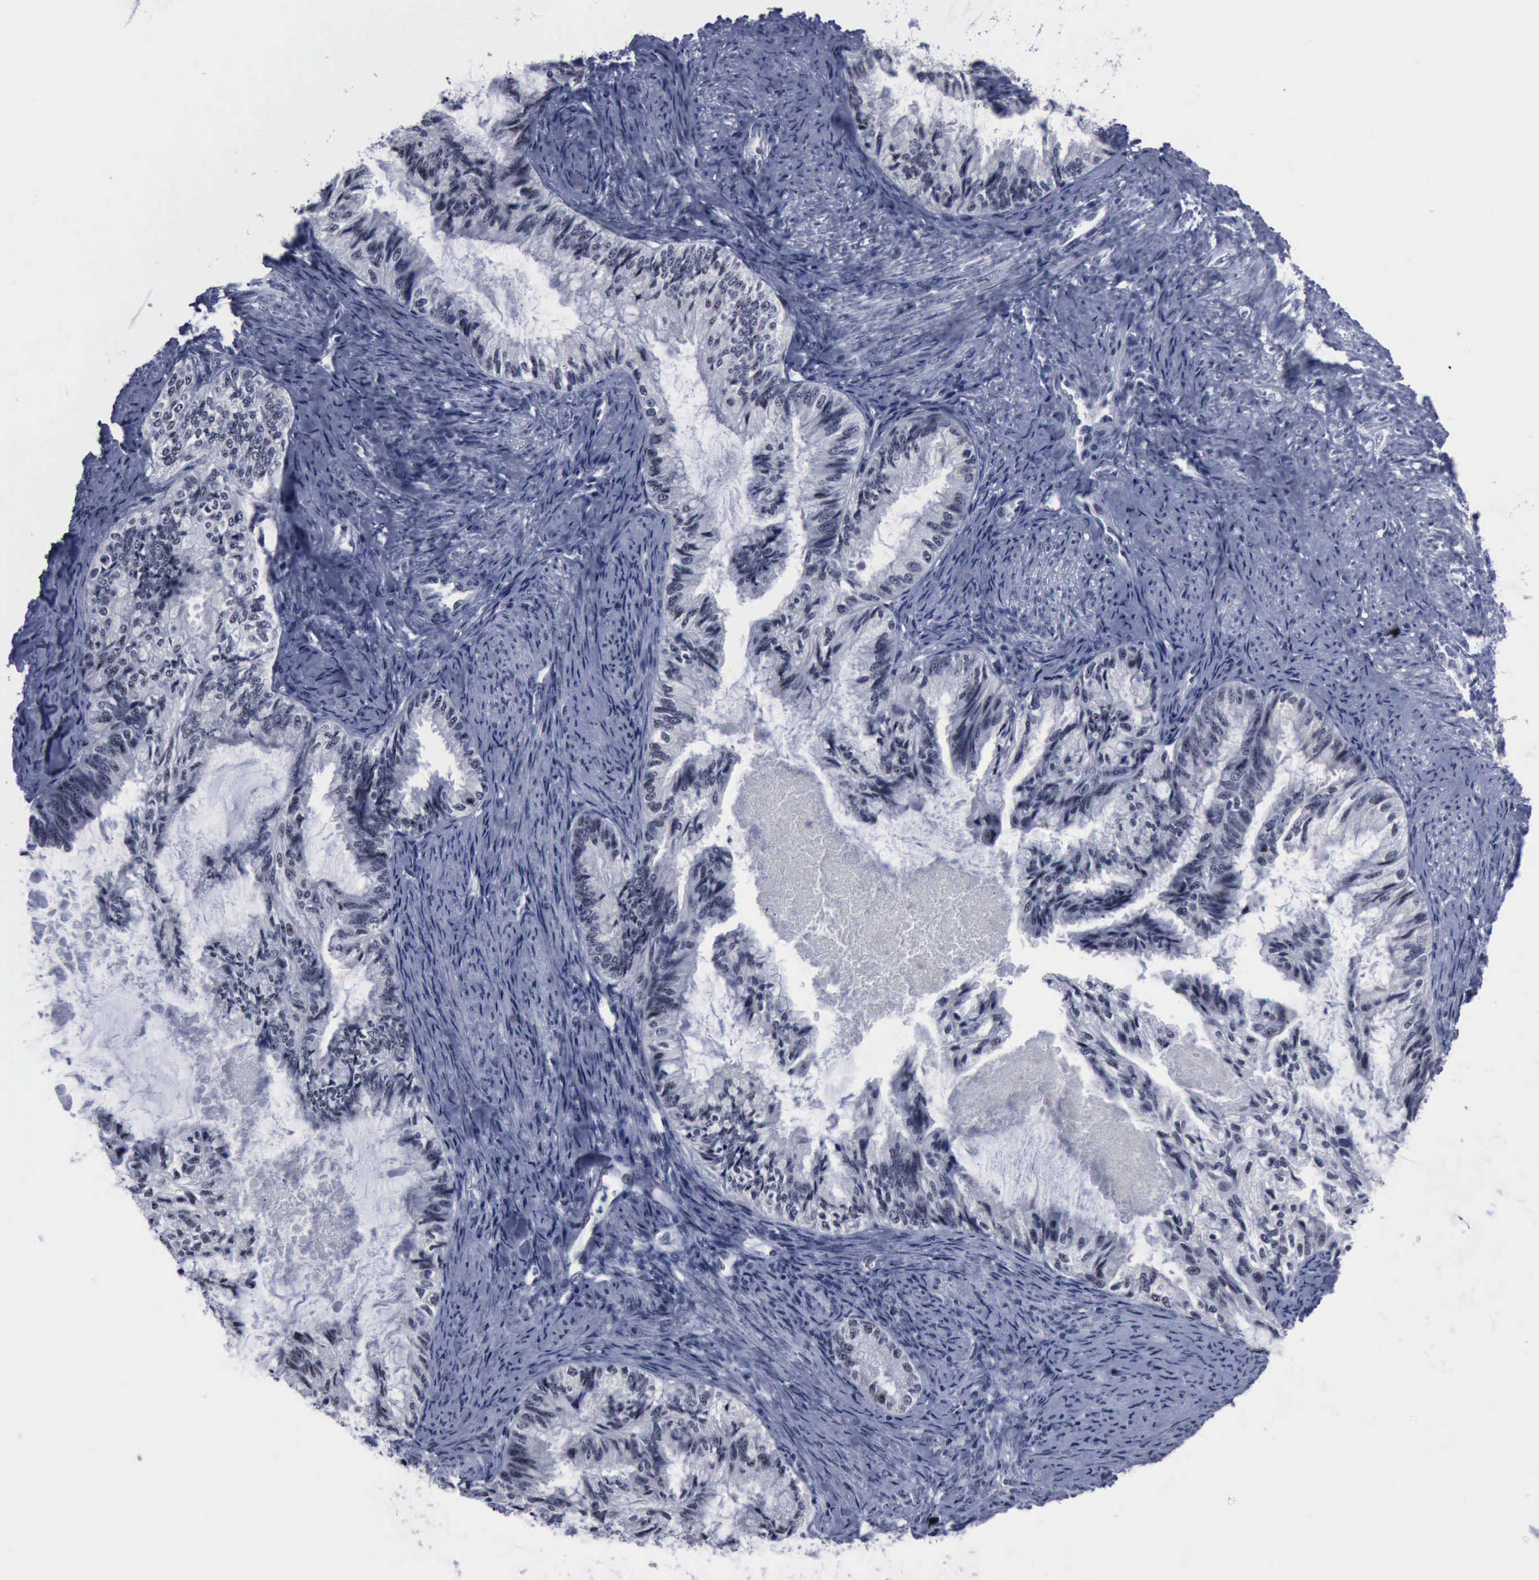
{"staining": {"intensity": "negative", "quantity": "none", "location": "none"}, "tissue": "endometrial cancer", "cell_type": "Tumor cells", "image_type": "cancer", "snomed": [{"axis": "morphology", "description": "Adenocarcinoma, NOS"}, {"axis": "topography", "description": "Endometrium"}], "caption": "DAB (3,3'-diaminobenzidine) immunohistochemical staining of human adenocarcinoma (endometrial) displays no significant expression in tumor cells.", "gene": "BRD1", "patient": {"sex": "female", "age": 86}}